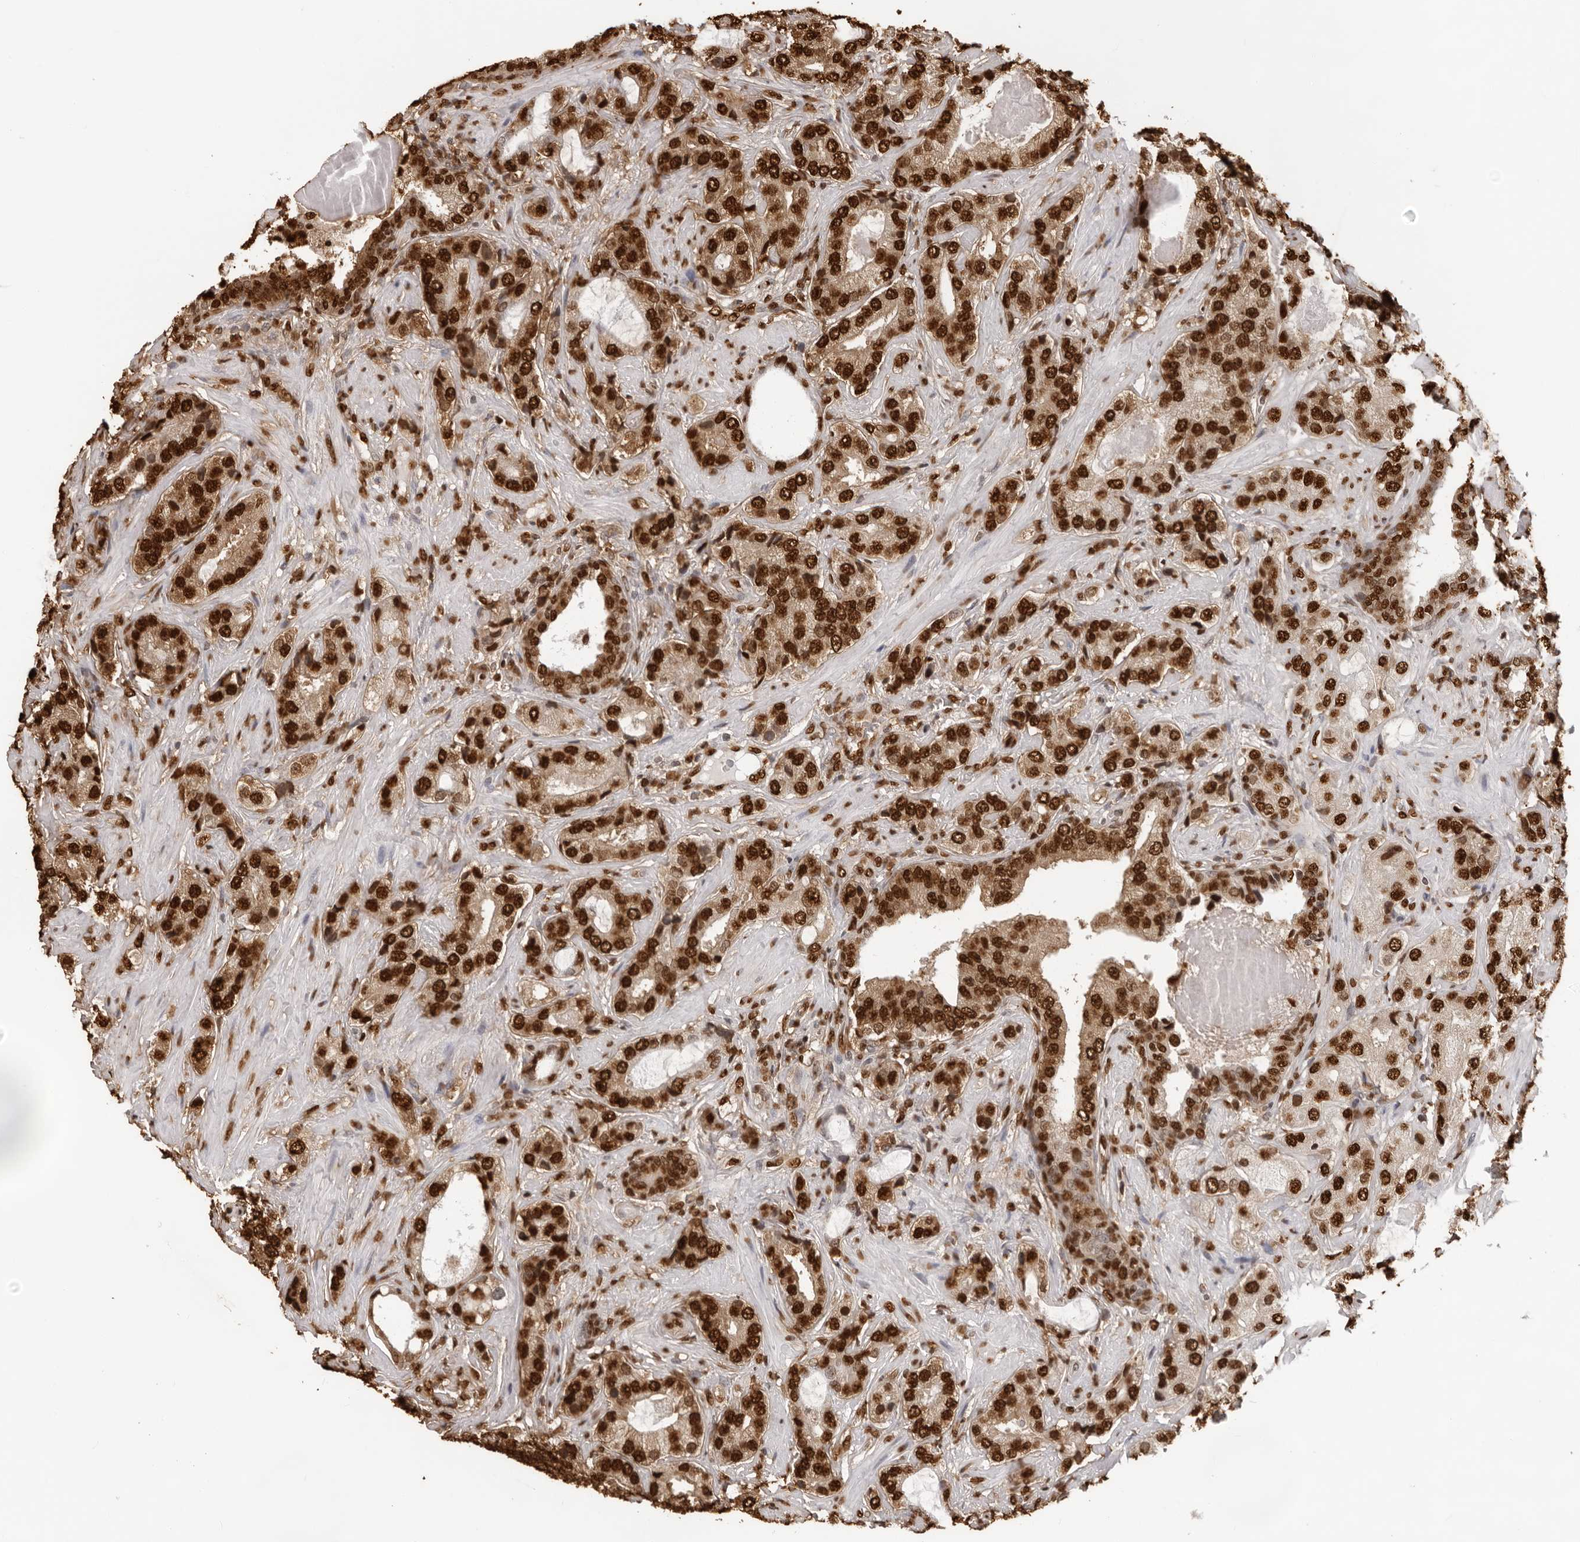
{"staining": {"intensity": "strong", "quantity": ">75%", "location": "nuclear"}, "tissue": "prostate cancer", "cell_type": "Tumor cells", "image_type": "cancer", "snomed": [{"axis": "morphology", "description": "Normal tissue, NOS"}, {"axis": "morphology", "description": "Adenocarcinoma, High grade"}, {"axis": "topography", "description": "Prostate"}, {"axis": "topography", "description": "Peripheral nerve tissue"}], "caption": "Immunohistochemistry image of neoplastic tissue: human prostate high-grade adenocarcinoma stained using immunohistochemistry (IHC) exhibits high levels of strong protein expression localized specifically in the nuclear of tumor cells, appearing as a nuclear brown color.", "gene": "ZFP91", "patient": {"sex": "male", "age": 59}}